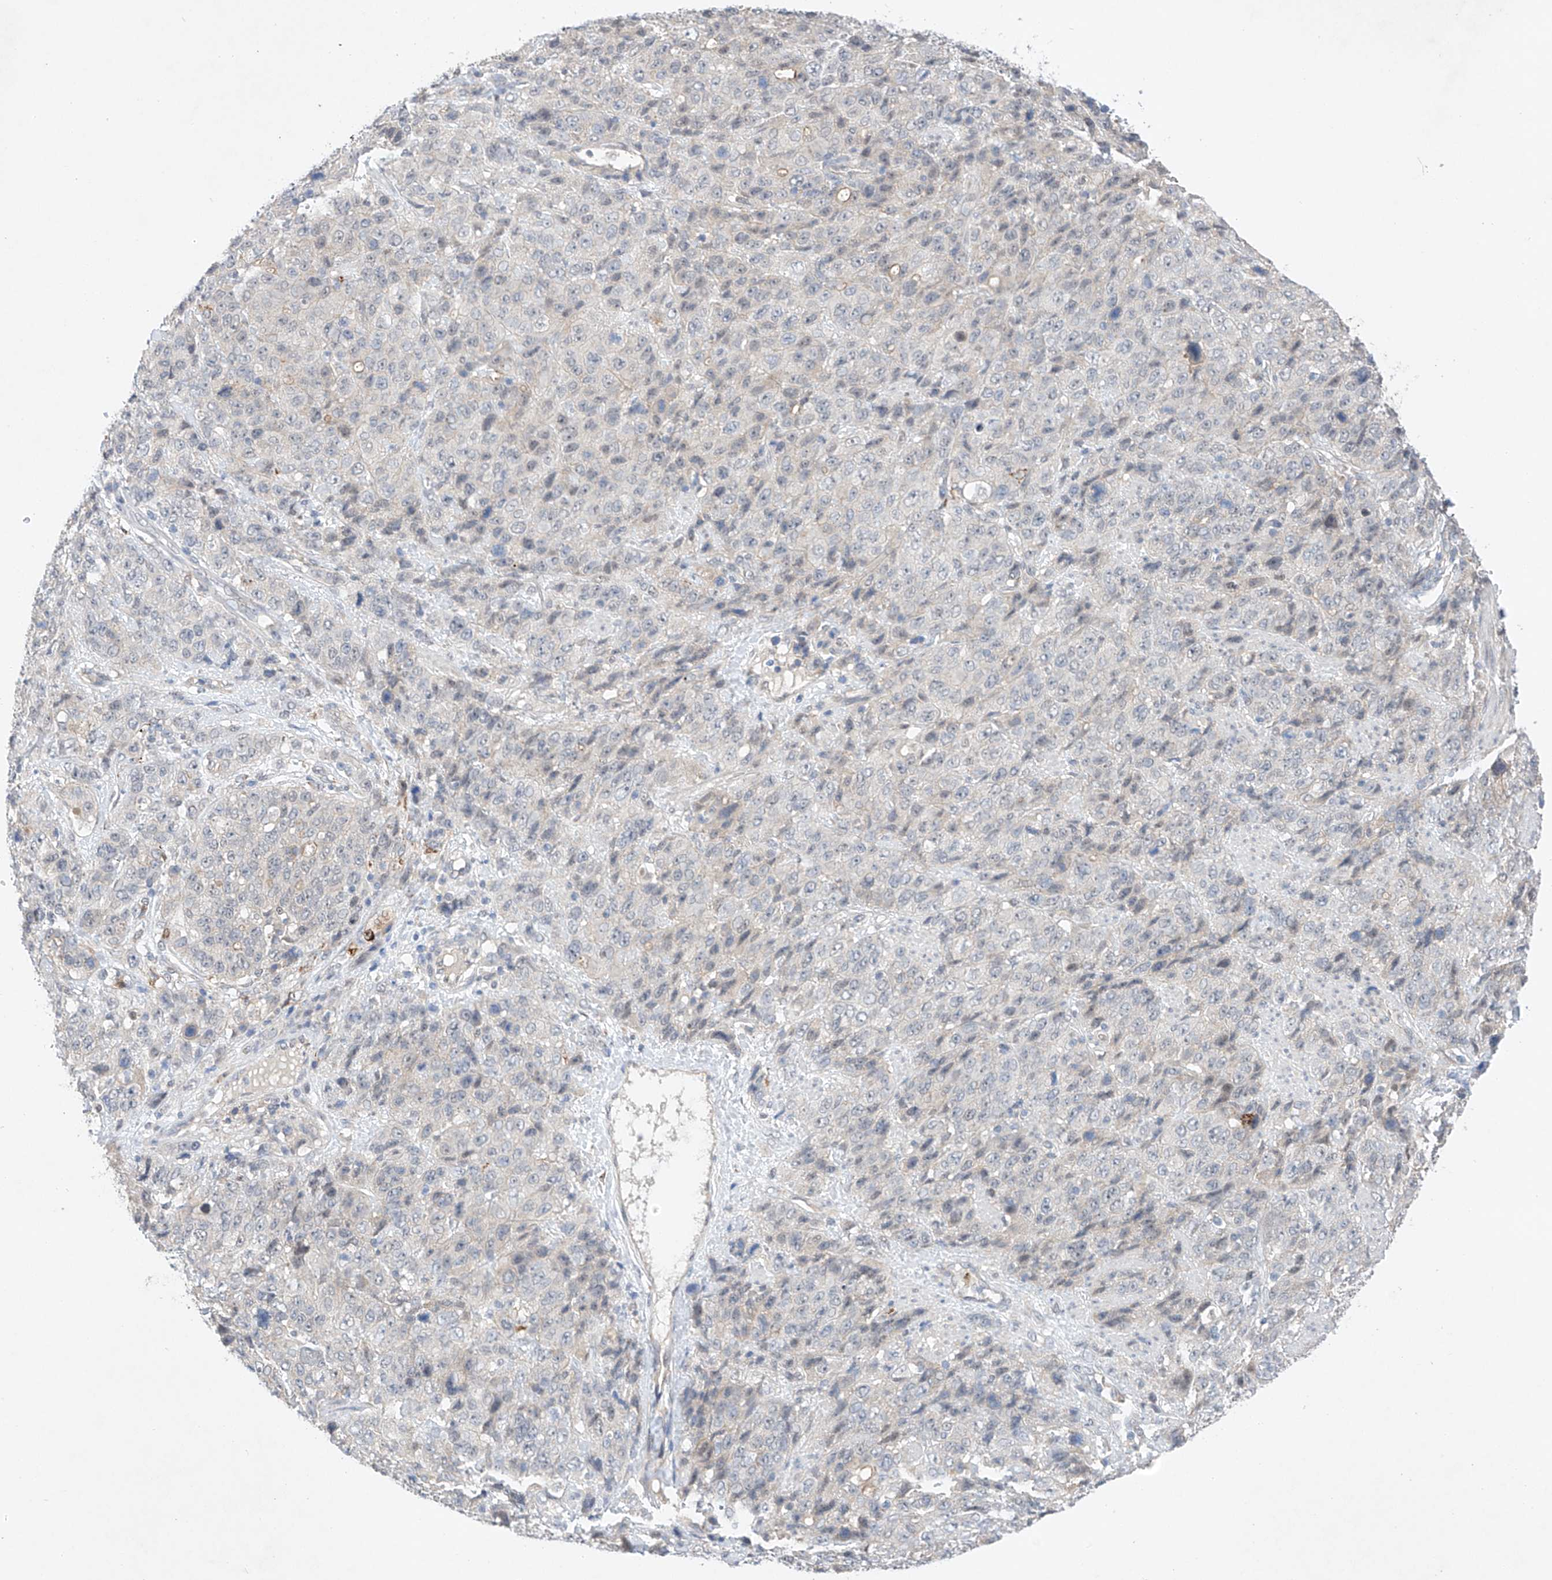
{"staining": {"intensity": "negative", "quantity": "none", "location": "none"}, "tissue": "stomach cancer", "cell_type": "Tumor cells", "image_type": "cancer", "snomed": [{"axis": "morphology", "description": "Adenocarcinoma, NOS"}, {"axis": "topography", "description": "Stomach"}], "caption": "Immunohistochemistry (IHC) of stomach cancer (adenocarcinoma) exhibits no staining in tumor cells. (Immunohistochemistry, brightfield microscopy, high magnification).", "gene": "IL22RA2", "patient": {"sex": "male", "age": 48}}